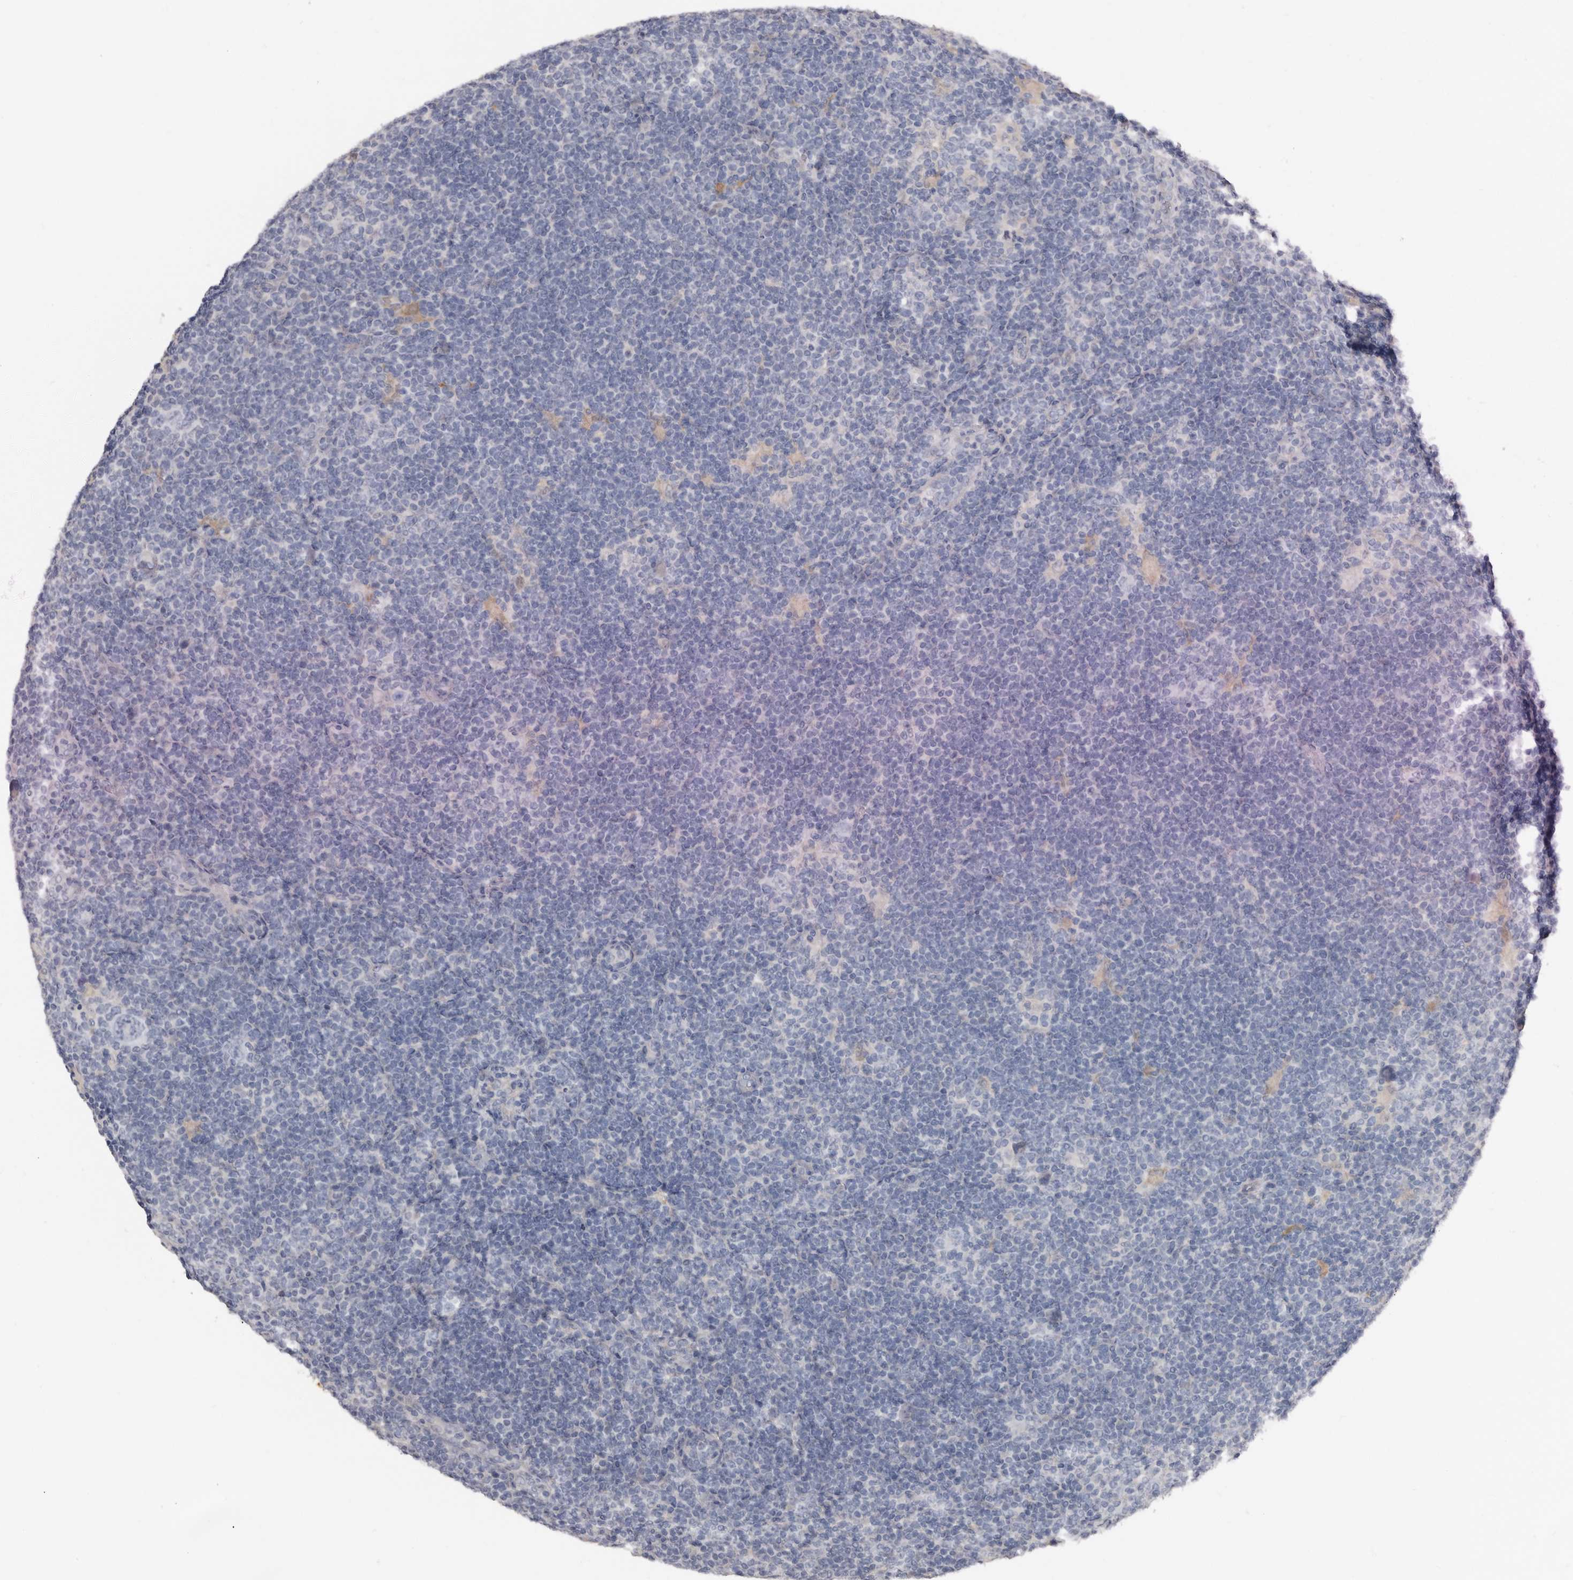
{"staining": {"intensity": "negative", "quantity": "none", "location": "none"}, "tissue": "lymphoma", "cell_type": "Tumor cells", "image_type": "cancer", "snomed": [{"axis": "morphology", "description": "Hodgkin's disease, NOS"}, {"axis": "topography", "description": "Lymph node"}], "caption": "Immunohistochemical staining of Hodgkin's disease exhibits no significant staining in tumor cells.", "gene": "FABP7", "patient": {"sex": "female", "age": 57}}